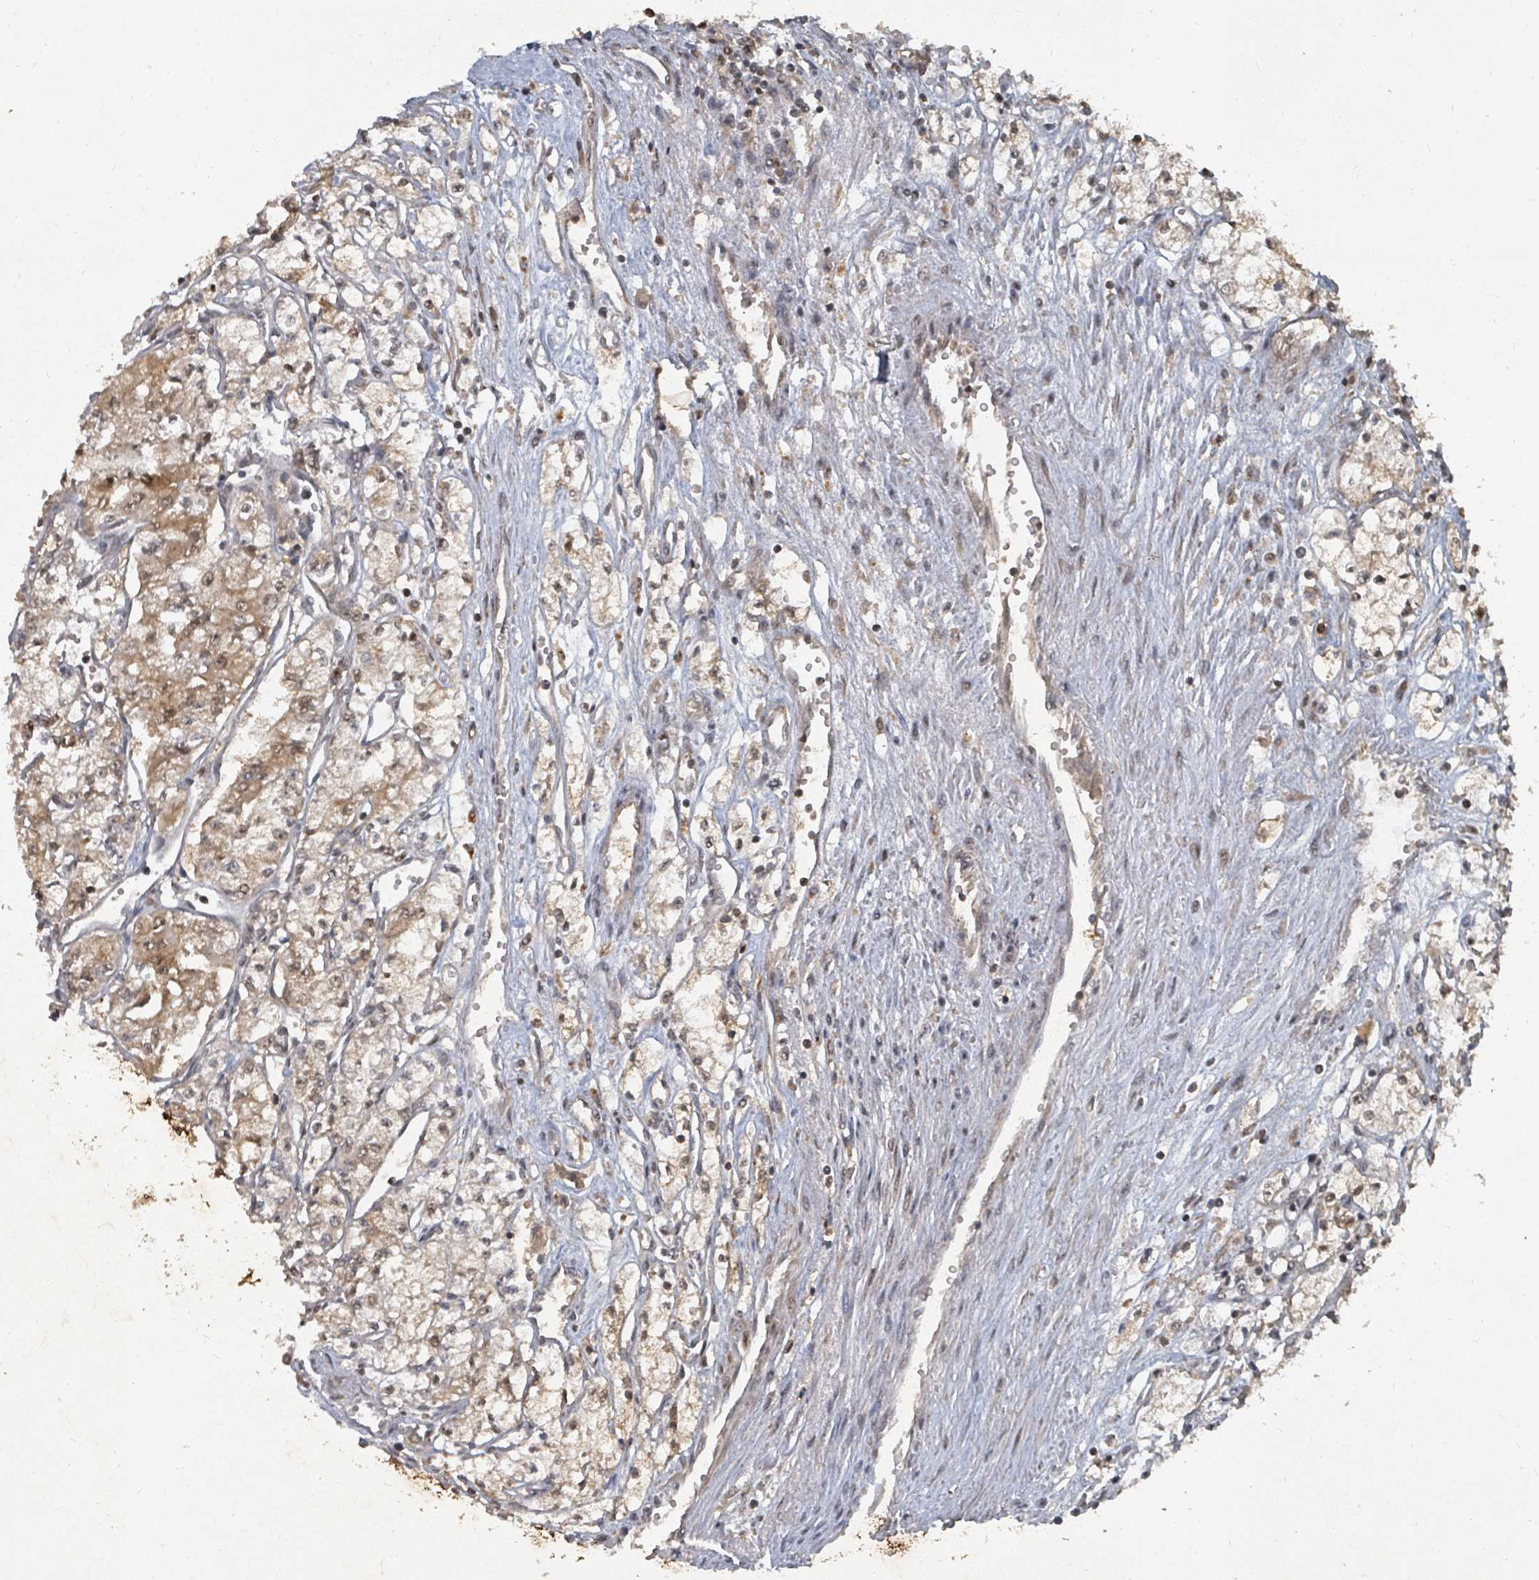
{"staining": {"intensity": "moderate", "quantity": "25%-75%", "location": "cytoplasmic/membranous,nuclear"}, "tissue": "renal cancer", "cell_type": "Tumor cells", "image_type": "cancer", "snomed": [{"axis": "morphology", "description": "Adenocarcinoma, NOS"}, {"axis": "topography", "description": "Kidney"}], "caption": "Immunohistochemical staining of renal cancer (adenocarcinoma) reveals moderate cytoplasmic/membranous and nuclear protein expression in about 25%-75% of tumor cells.", "gene": "KDM4E", "patient": {"sex": "male", "age": 59}}